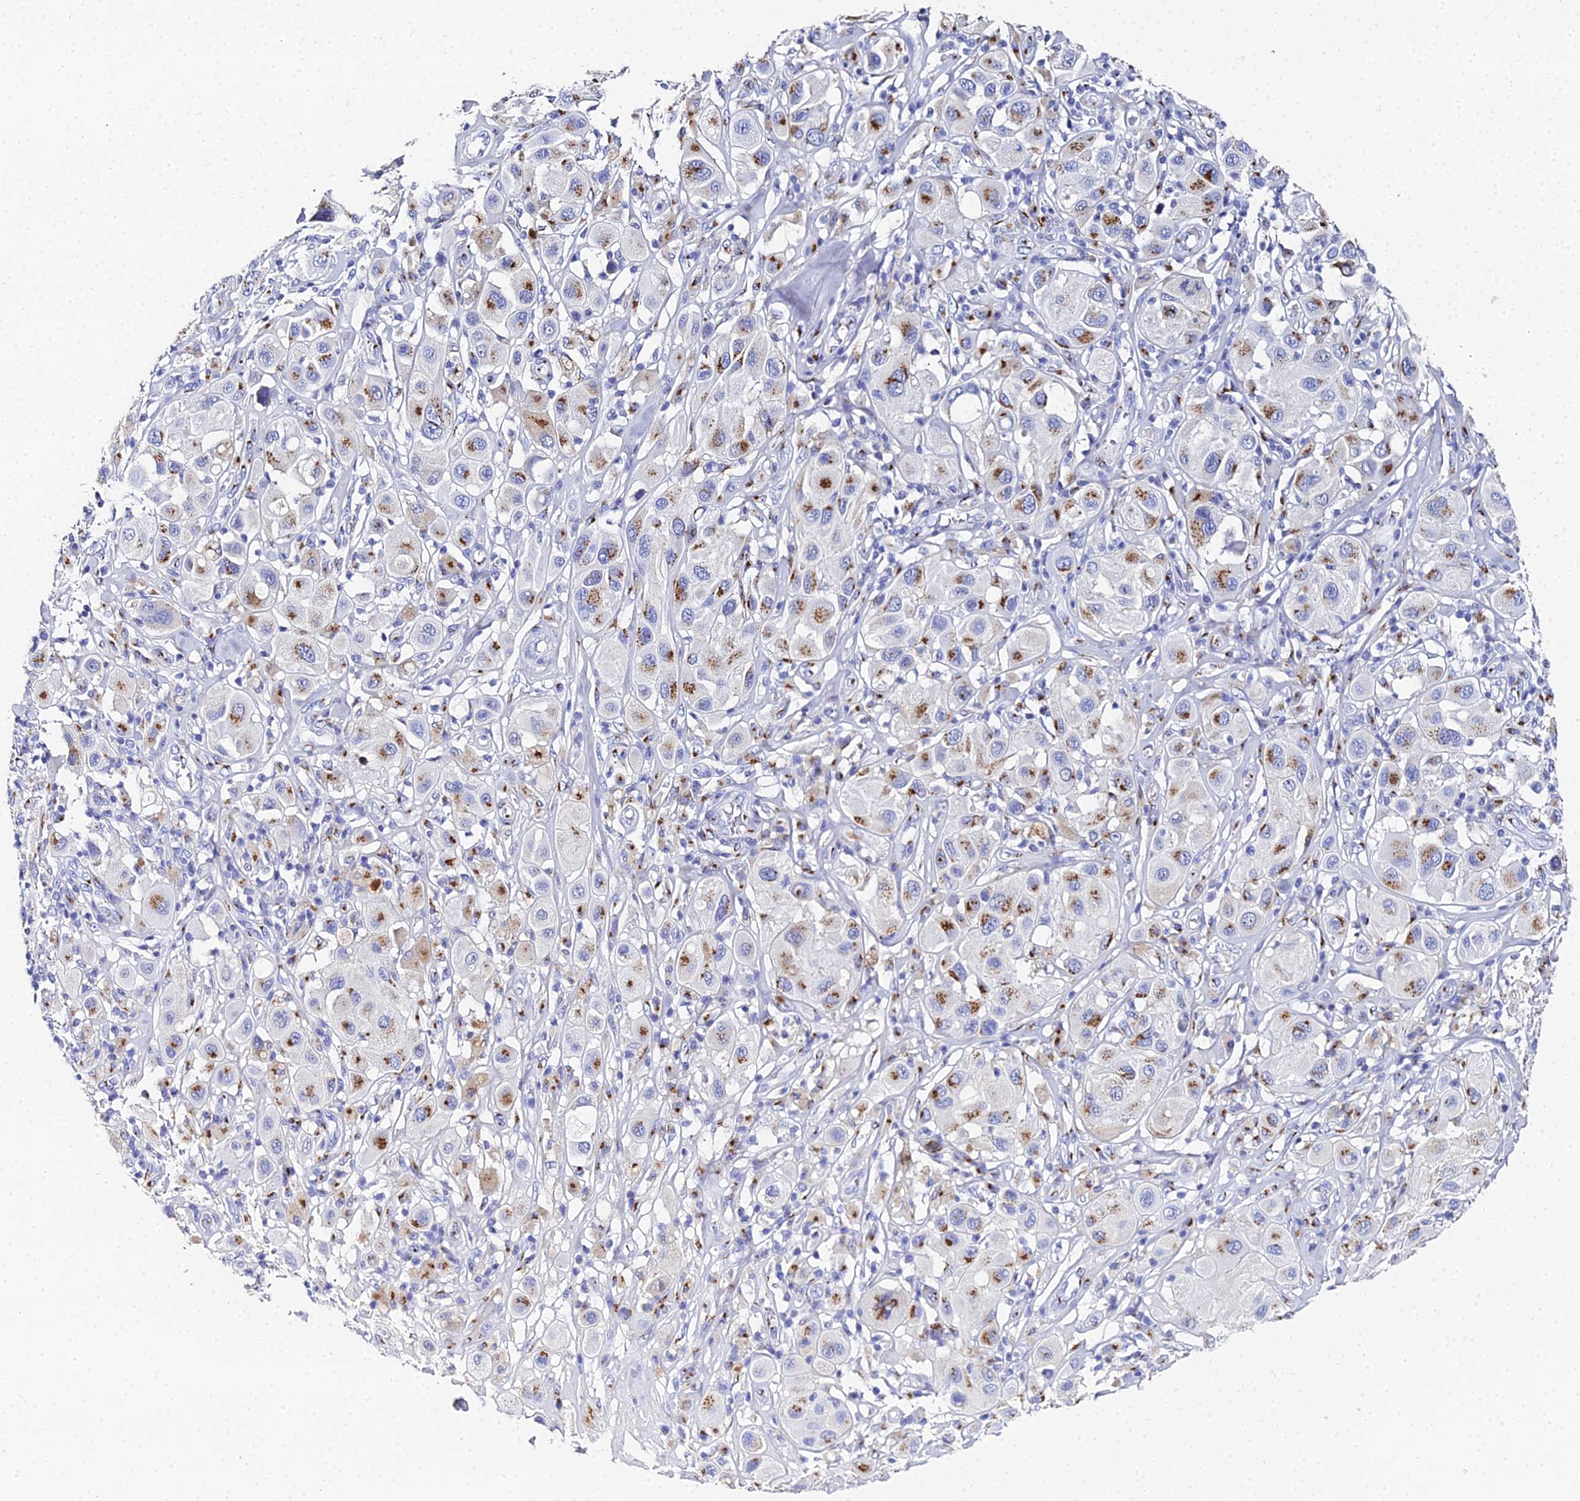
{"staining": {"intensity": "moderate", "quantity": ">75%", "location": "cytoplasmic/membranous"}, "tissue": "melanoma", "cell_type": "Tumor cells", "image_type": "cancer", "snomed": [{"axis": "morphology", "description": "Malignant melanoma, Metastatic site"}, {"axis": "topography", "description": "Skin"}], "caption": "Melanoma was stained to show a protein in brown. There is medium levels of moderate cytoplasmic/membranous expression in approximately >75% of tumor cells.", "gene": "ENSG00000268674", "patient": {"sex": "male", "age": 41}}